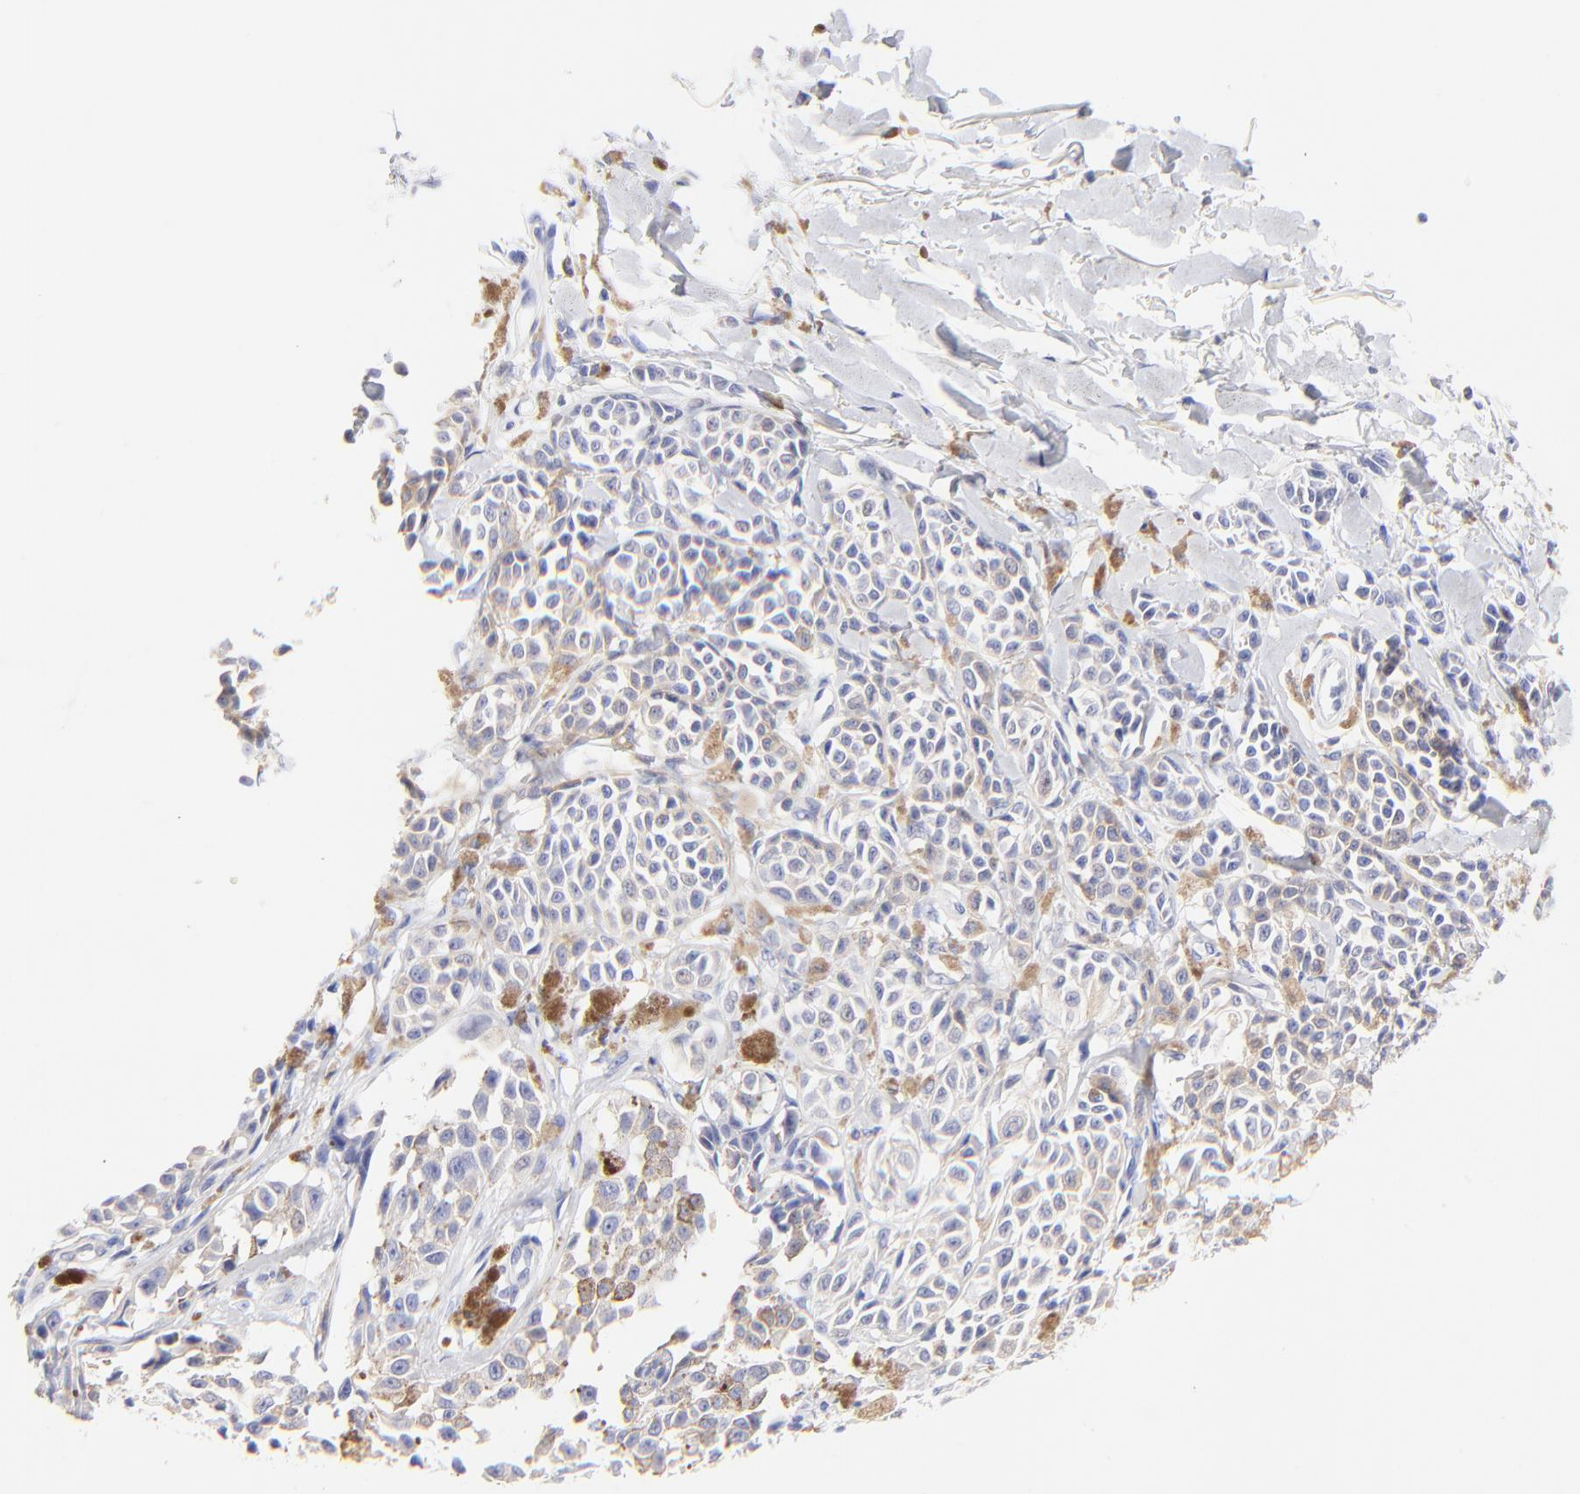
{"staining": {"intensity": "weak", "quantity": "25%-75%", "location": "cytoplasmic/membranous"}, "tissue": "melanoma", "cell_type": "Tumor cells", "image_type": "cancer", "snomed": [{"axis": "morphology", "description": "Malignant melanoma, NOS"}, {"axis": "topography", "description": "Skin"}], "caption": "This micrograph exhibits malignant melanoma stained with immunohistochemistry to label a protein in brown. The cytoplasmic/membranous of tumor cells show weak positivity for the protein. Nuclei are counter-stained blue.", "gene": "RAB3A", "patient": {"sex": "female", "age": 38}}